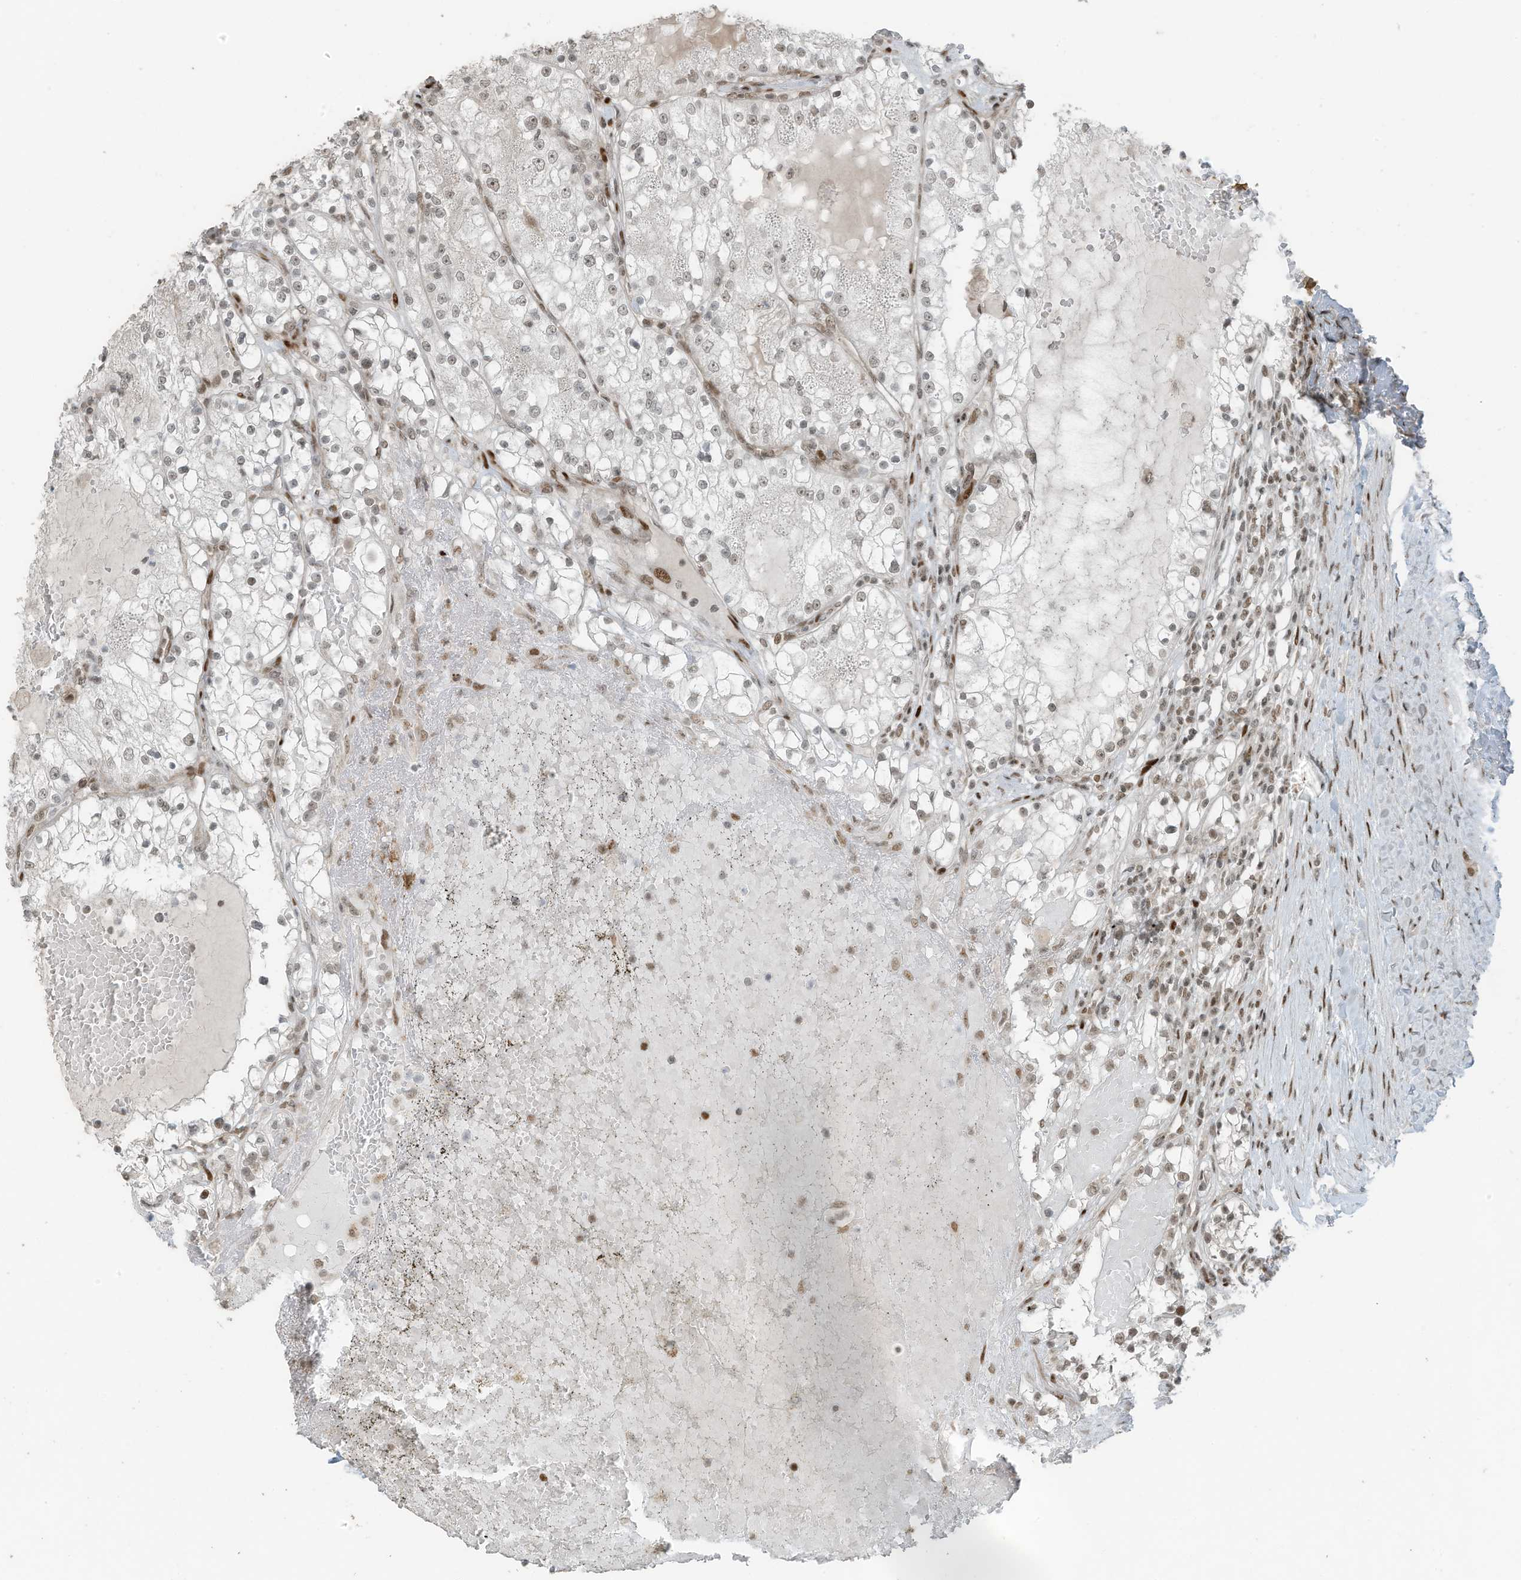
{"staining": {"intensity": "weak", "quantity": "<25%", "location": "nuclear"}, "tissue": "renal cancer", "cell_type": "Tumor cells", "image_type": "cancer", "snomed": [{"axis": "morphology", "description": "Normal tissue, NOS"}, {"axis": "morphology", "description": "Adenocarcinoma, NOS"}, {"axis": "topography", "description": "Kidney"}], "caption": "This is a micrograph of IHC staining of renal cancer, which shows no expression in tumor cells.", "gene": "PCNP", "patient": {"sex": "male", "age": 68}}